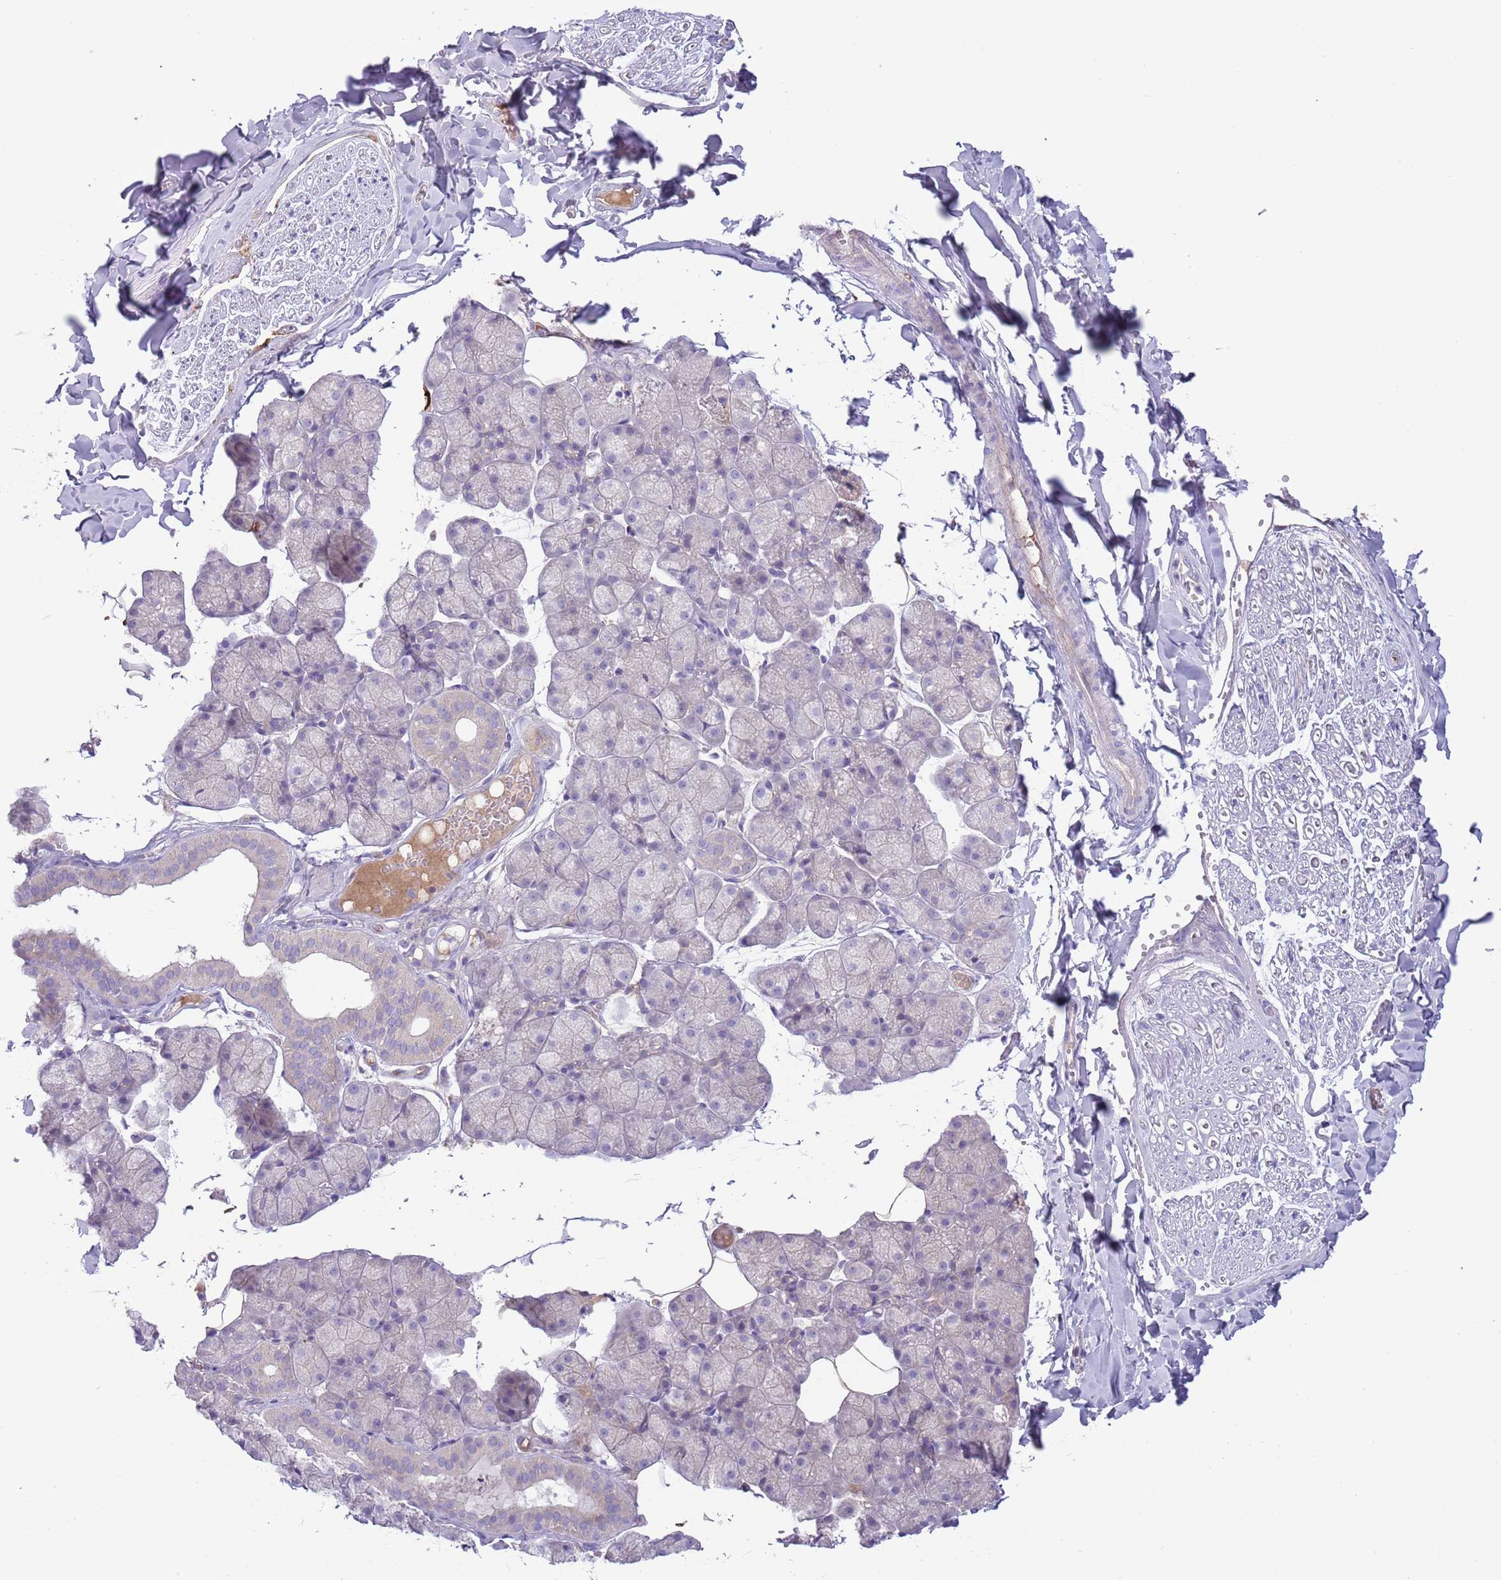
{"staining": {"intensity": "negative", "quantity": "none", "location": "none"}, "tissue": "adipose tissue", "cell_type": "Adipocytes", "image_type": "normal", "snomed": [{"axis": "morphology", "description": "Normal tissue, NOS"}, {"axis": "topography", "description": "Salivary gland"}, {"axis": "topography", "description": "Peripheral nerve tissue"}], "caption": "A photomicrograph of adipose tissue stained for a protein shows no brown staining in adipocytes. (DAB (3,3'-diaminobenzidine) IHC, high magnification).", "gene": "CFH", "patient": {"sex": "male", "age": 38}}